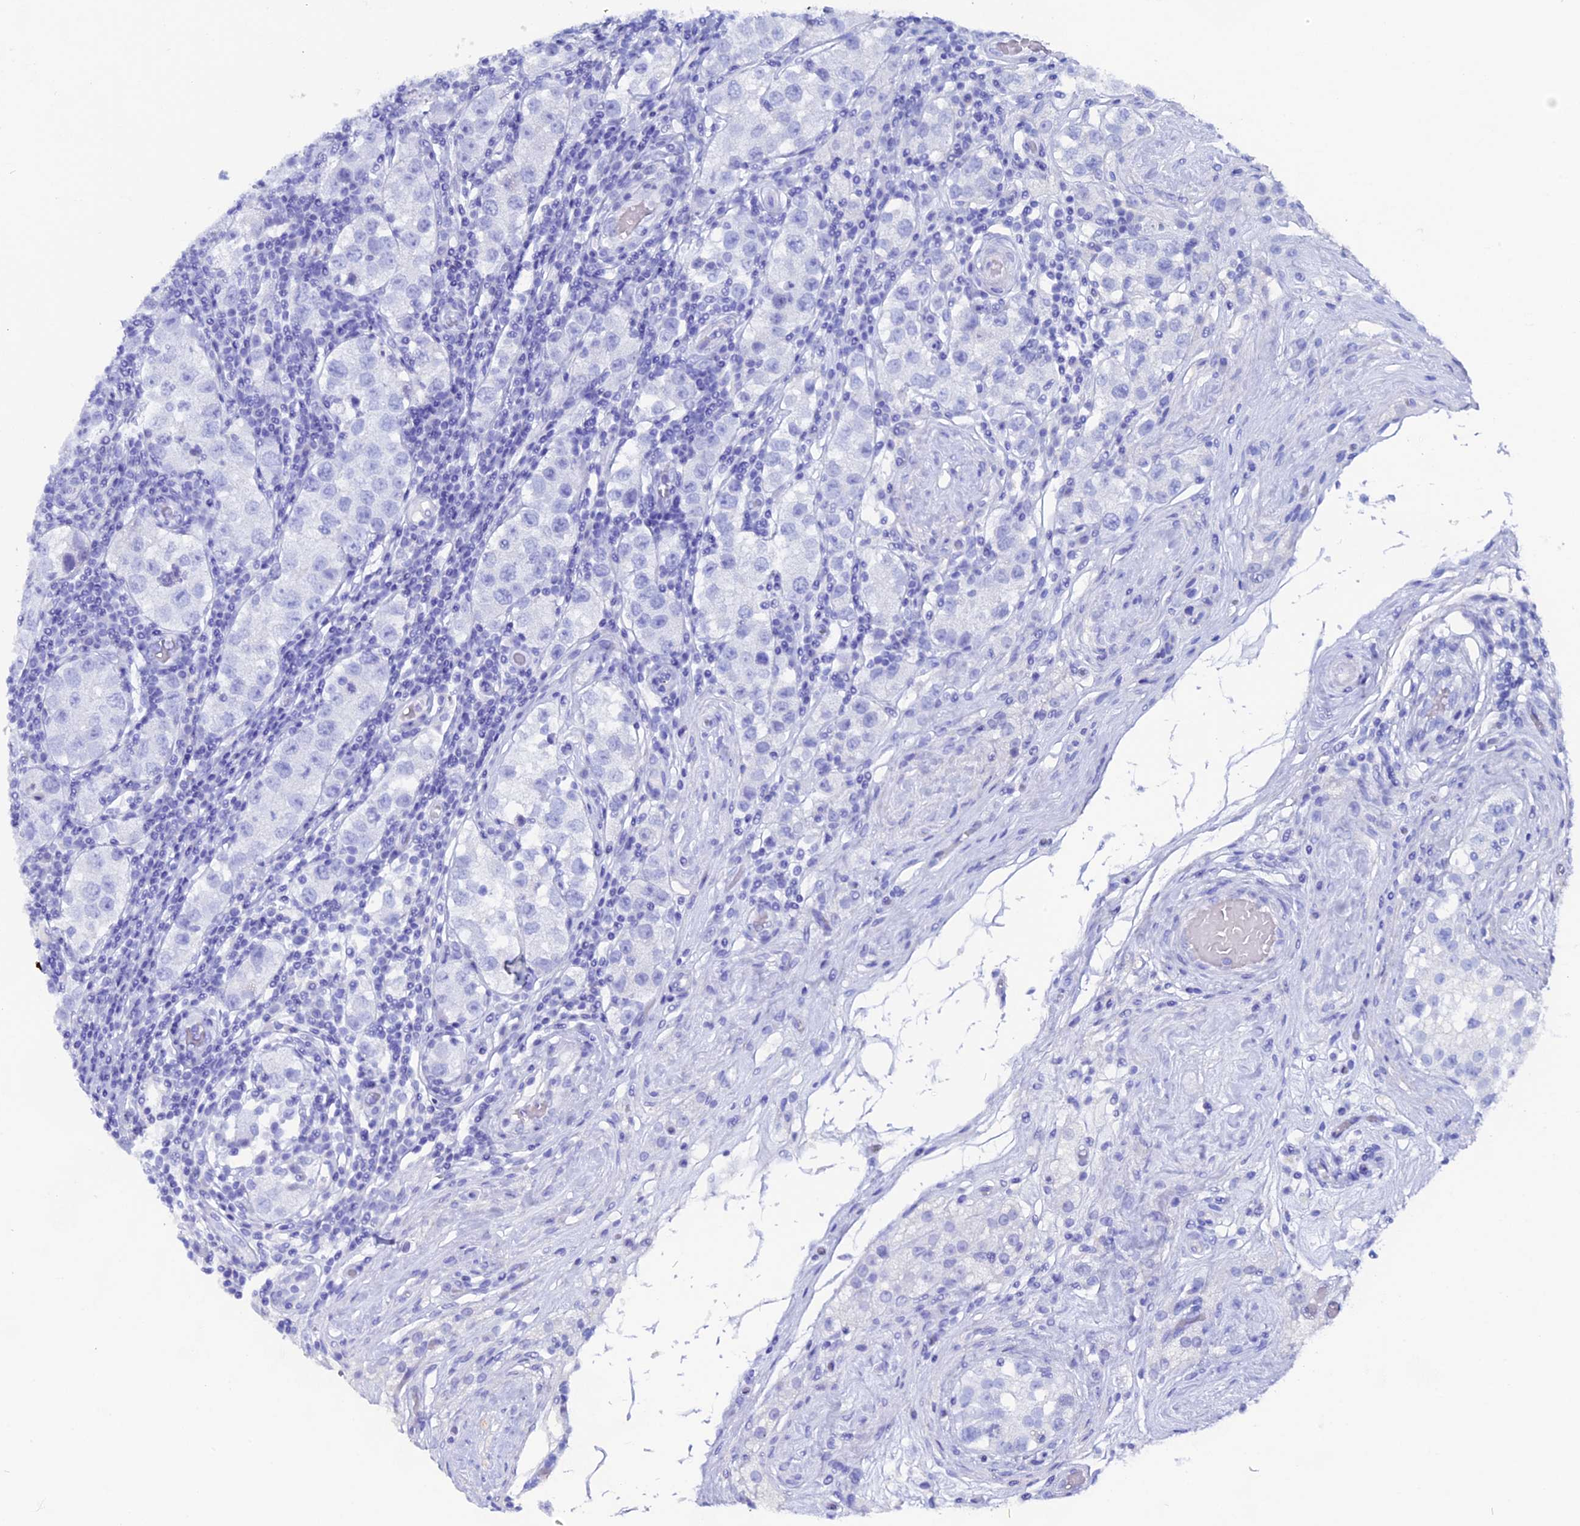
{"staining": {"intensity": "negative", "quantity": "none", "location": "none"}, "tissue": "testis cancer", "cell_type": "Tumor cells", "image_type": "cancer", "snomed": [{"axis": "morphology", "description": "Seminoma, NOS"}, {"axis": "topography", "description": "Testis"}], "caption": "High power microscopy micrograph of an immunohistochemistry (IHC) histopathology image of testis cancer, revealing no significant expression in tumor cells.", "gene": "ANKRD29", "patient": {"sex": "male", "age": 34}}